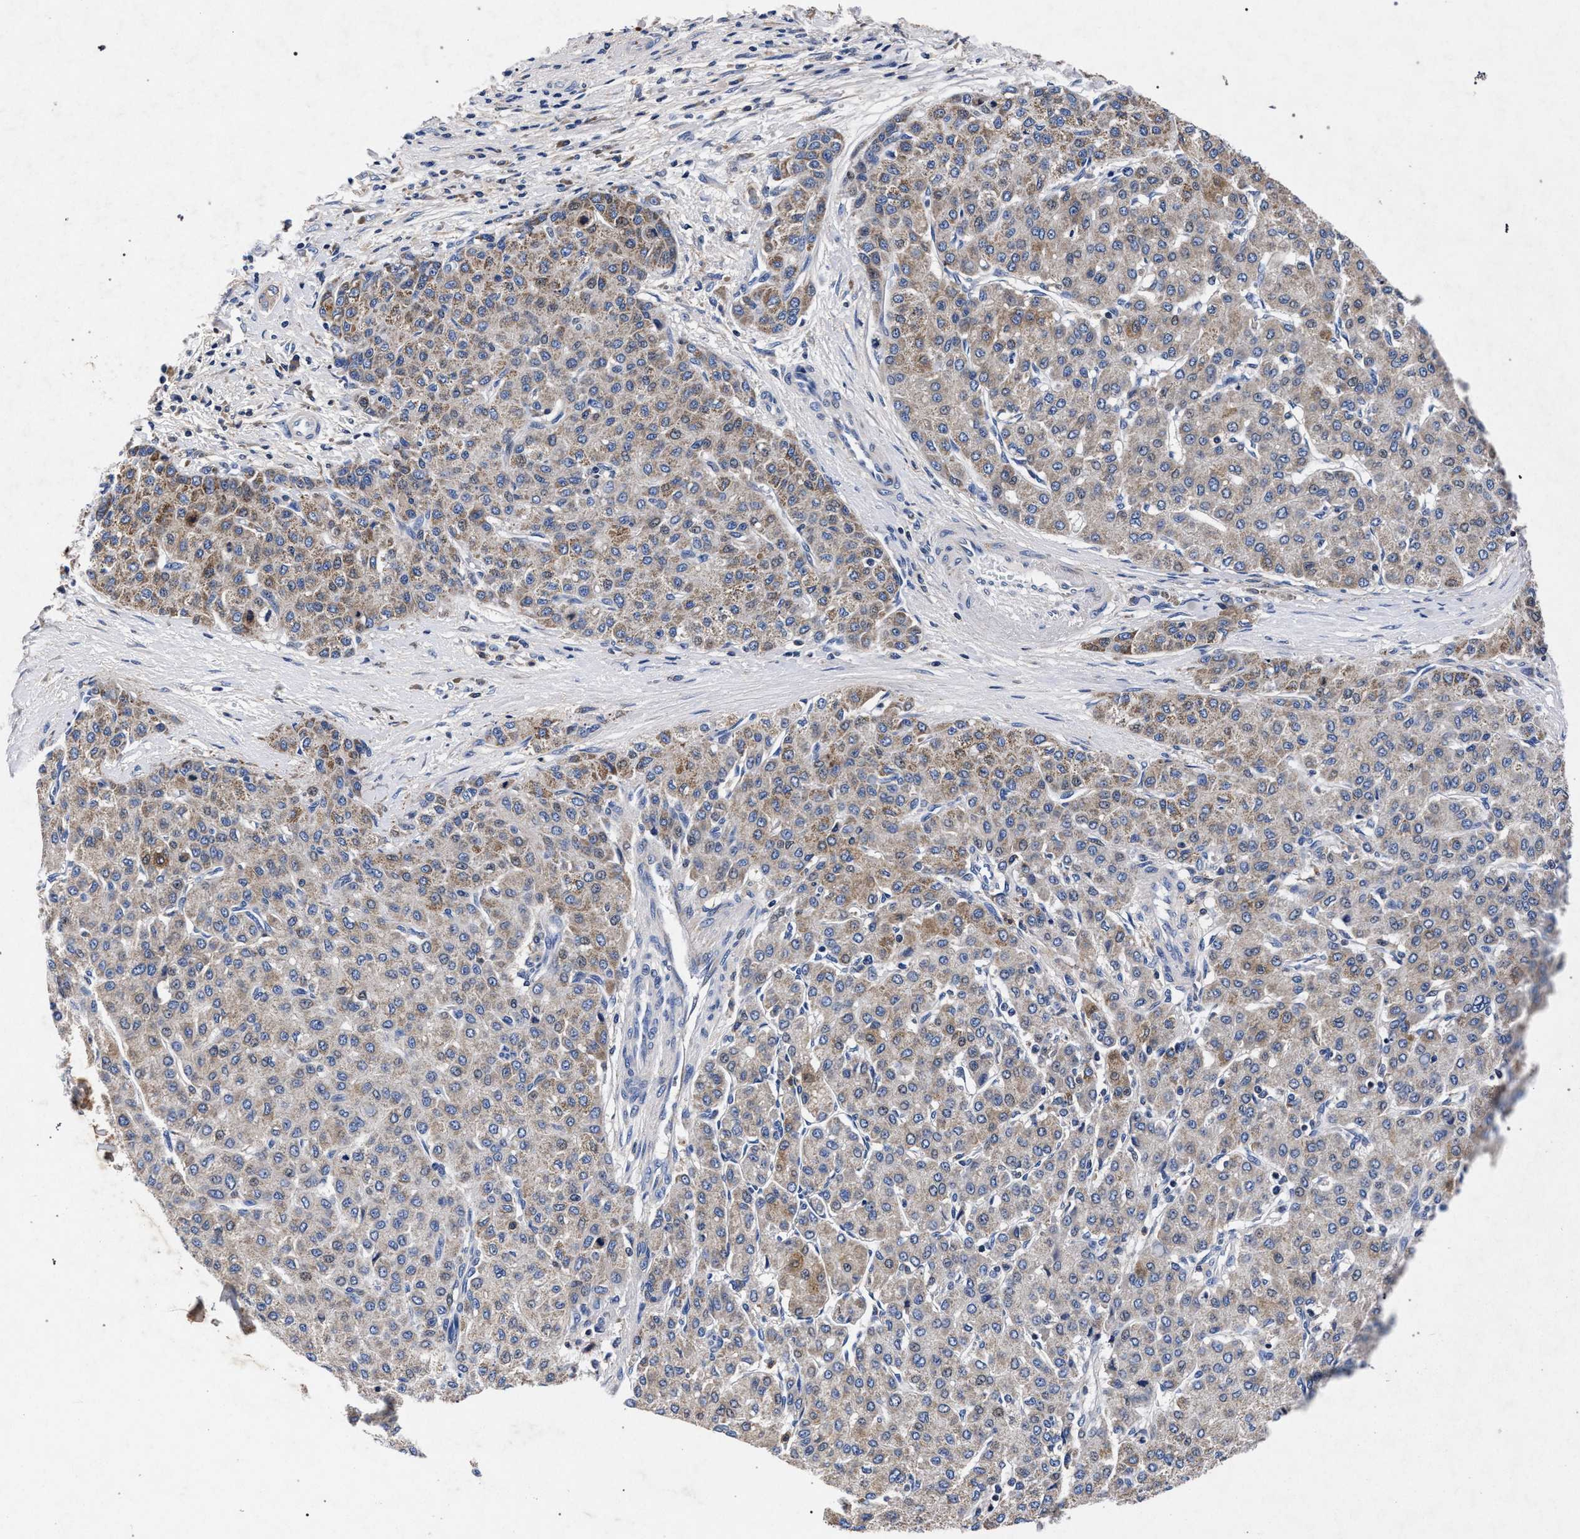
{"staining": {"intensity": "weak", "quantity": ">75%", "location": "cytoplasmic/membranous"}, "tissue": "liver cancer", "cell_type": "Tumor cells", "image_type": "cancer", "snomed": [{"axis": "morphology", "description": "Carcinoma, Hepatocellular, NOS"}, {"axis": "topography", "description": "Liver"}], "caption": "Hepatocellular carcinoma (liver) stained for a protein exhibits weak cytoplasmic/membranous positivity in tumor cells. (DAB IHC, brown staining for protein, blue staining for nuclei).", "gene": "HSD17B14", "patient": {"sex": "male", "age": 65}}